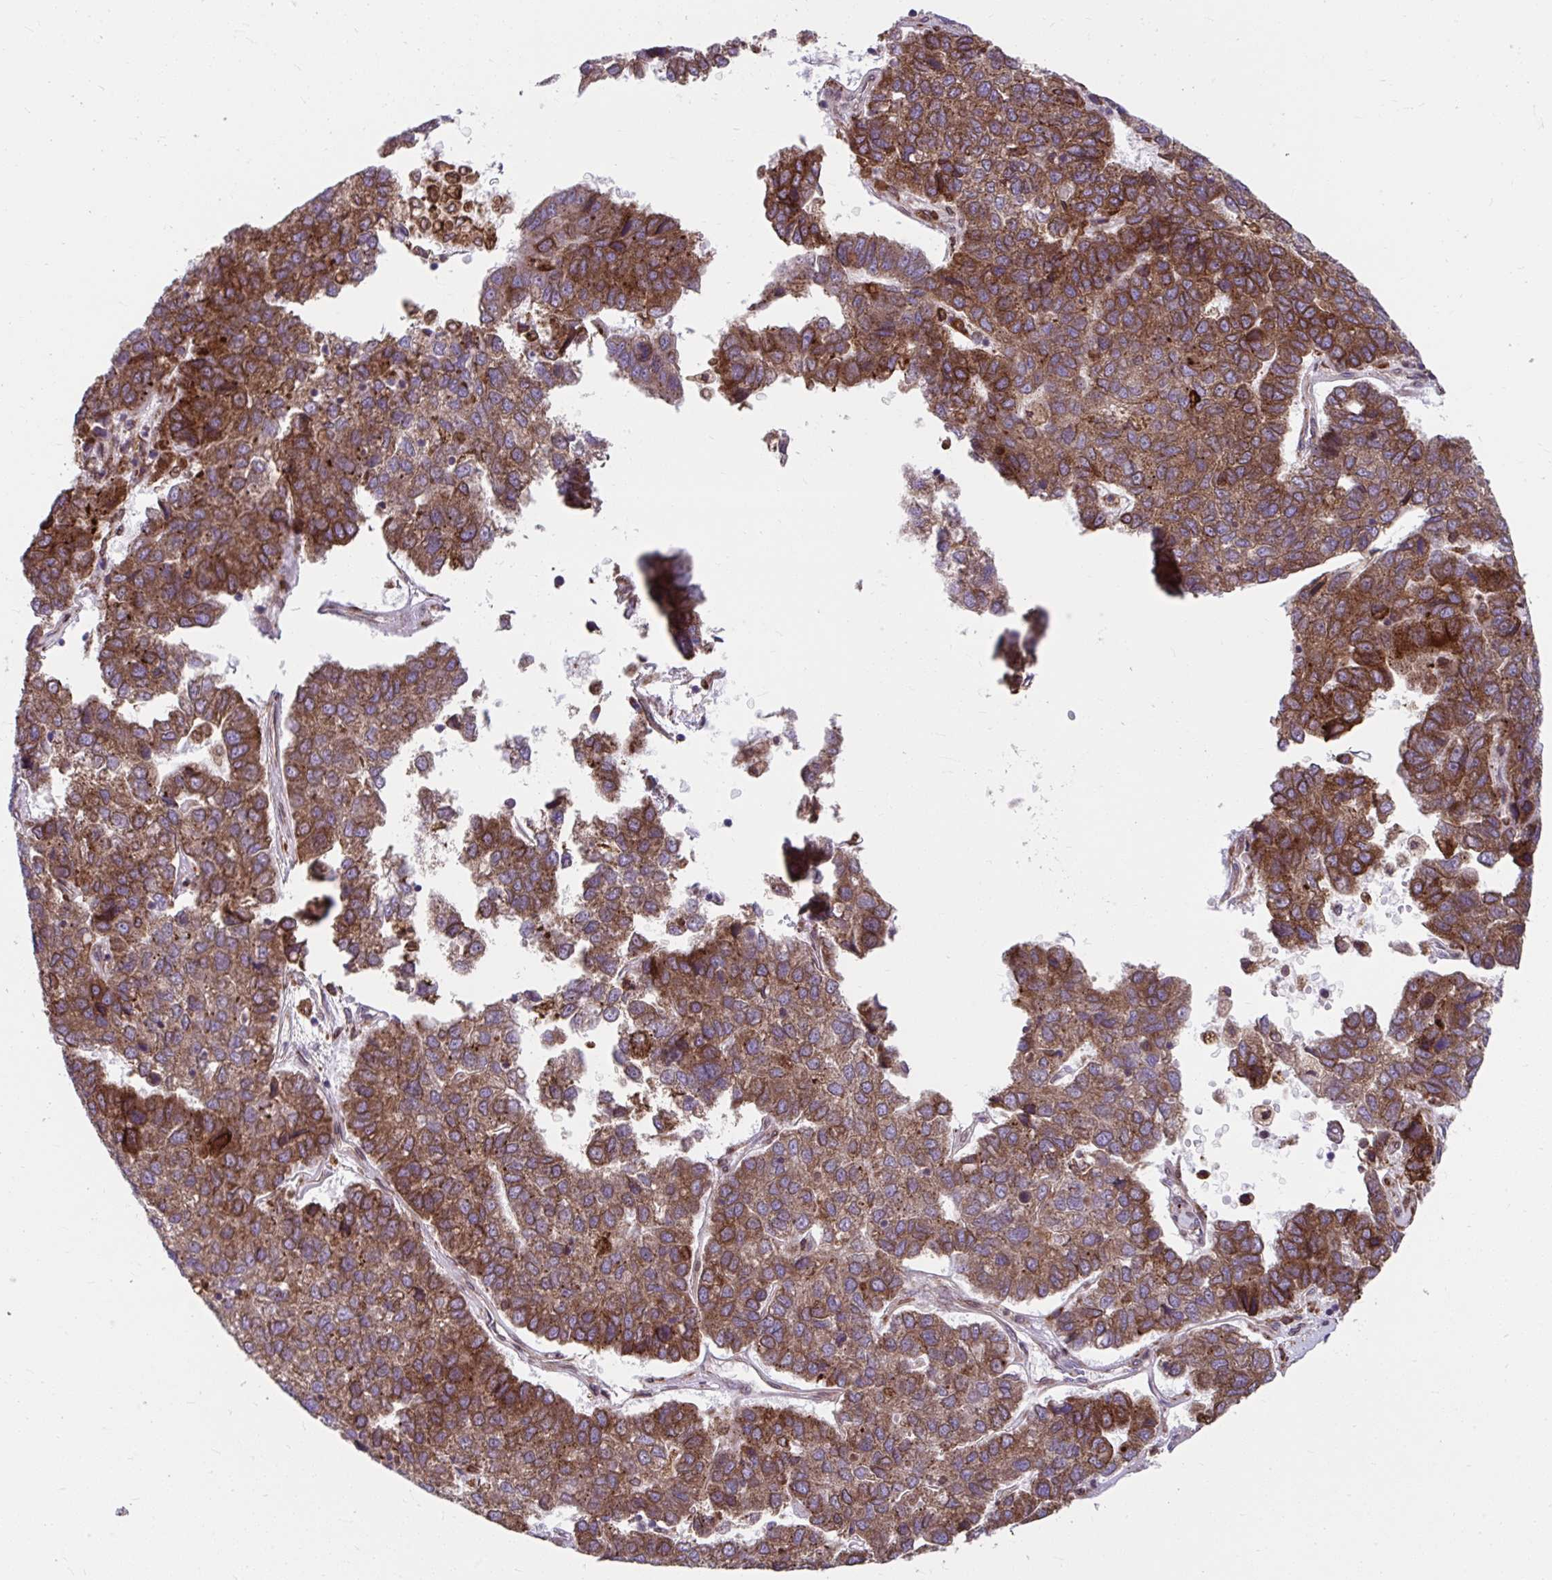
{"staining": {"intensity": "strong", "quantity": "25%-75%", "location": "cytoplasmic/membranous"}, "tissue": "pancreatic cancer", "cell_type": "Tumor cells", "image_type": "cancer", "snomed": [{"axis": "morphology", "description": "Adenocarcinoma, NOS"}, {"axis": "topography", "description": "Pancreas"}], "caption": "This micrograph reveals pancreatic adenocarcinoma stained with immunohistochemistry (IHC) to label a protein in brown. The cytoplasmic/membranous of tumor cells show strong positivity for the protein. Nuclei are counter-stained blue.", "gene": "STIM2", "patient": {"sex": "female", "age": 61}}